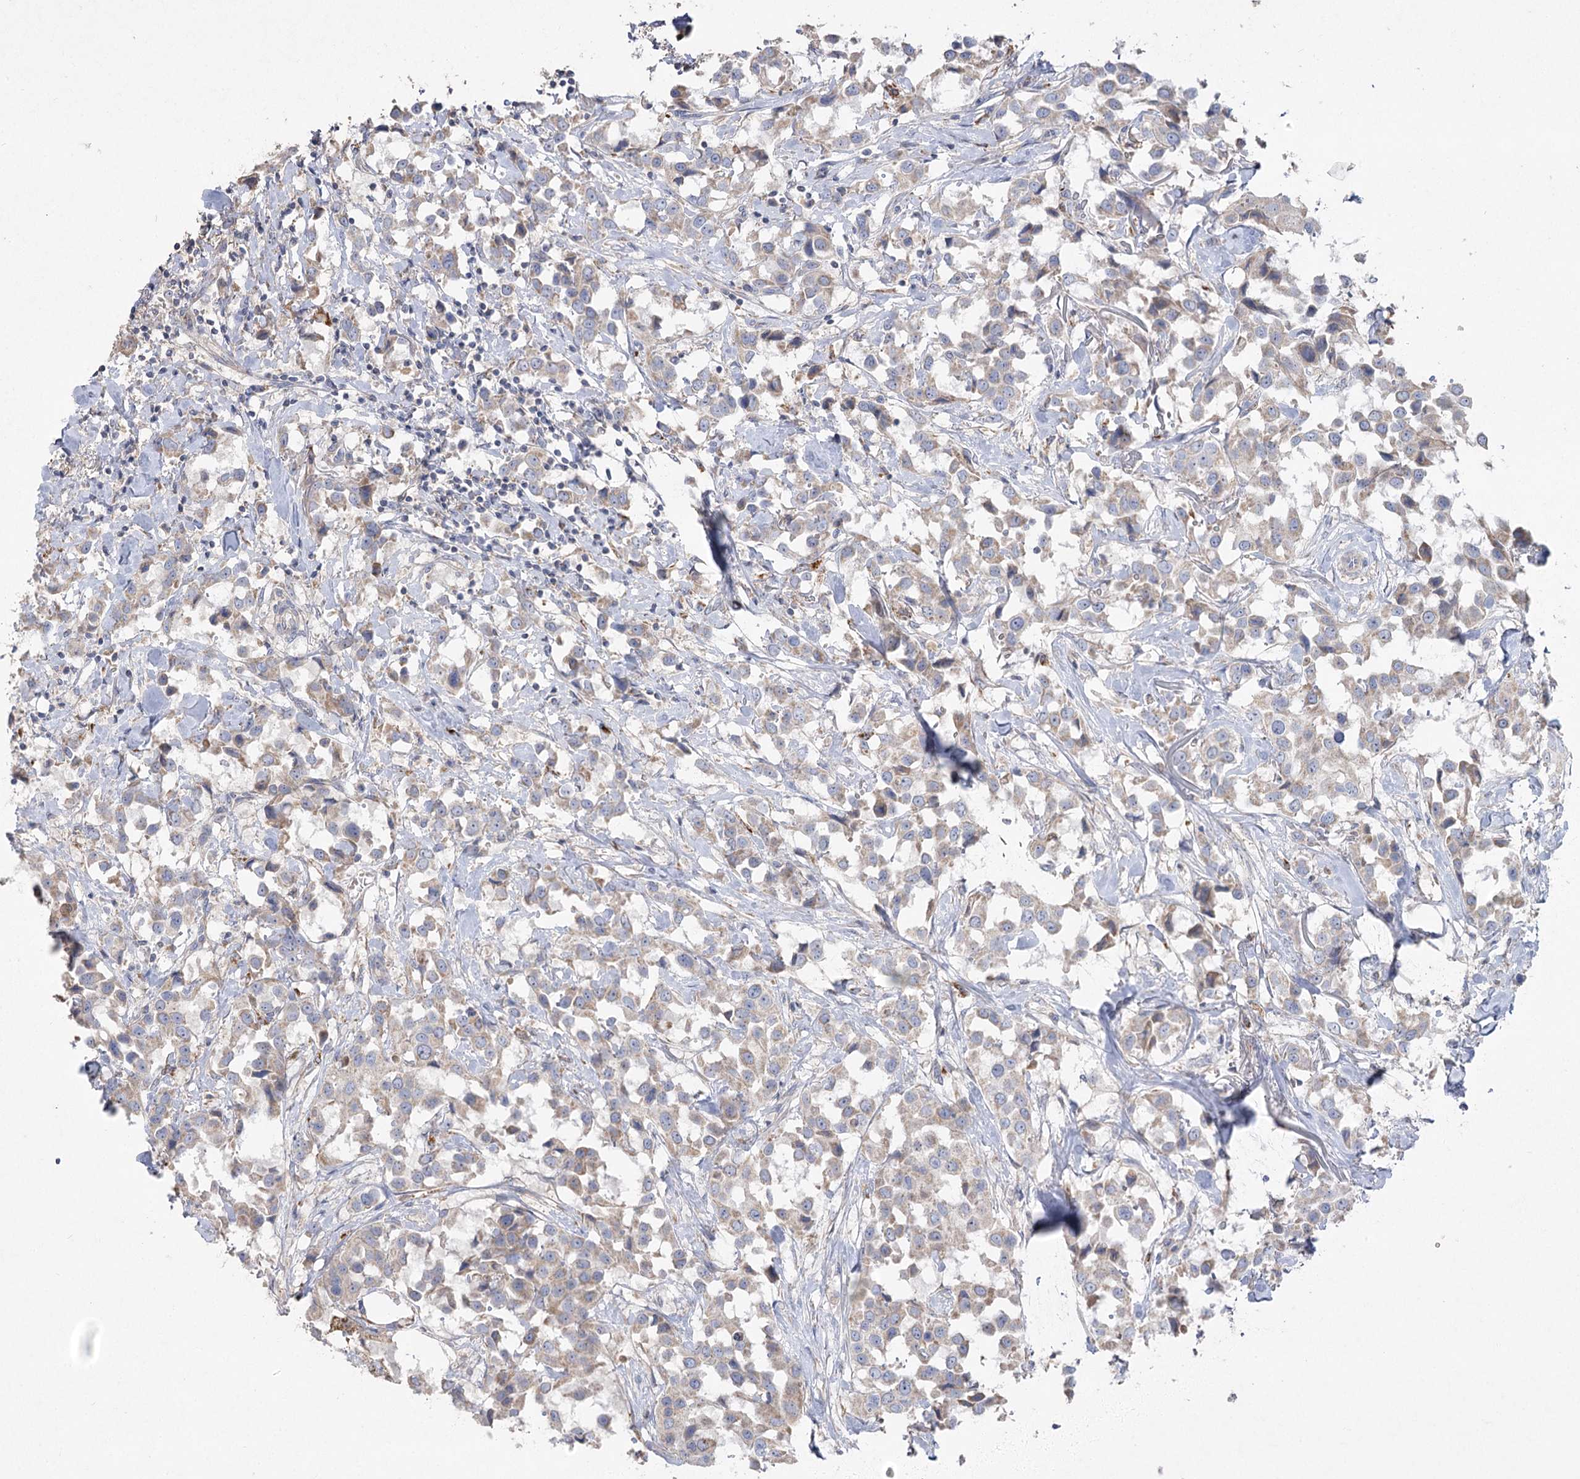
{"staining": {"intensity": "weak", "quantity": ">75%", "location": "cytoplasmic/membranous"}, "tissue": "breast cancer", "cell_type": "Tumor cells", "image_type": "cancer", "snomed": [{"axis": "morphology", "description": "Duct carcinoma"}, {"axis": "topography", "description": "Breast"}], "caption": "DAB (3,3'-diaminobenzidine) immunohistochemical staining of breast cancer exhibits weak cytoplasmic/membranous protein staining in about >75% of tumor cells.", "gene": "TMEM187", "patient": {"sex": "female", "age": 80}}